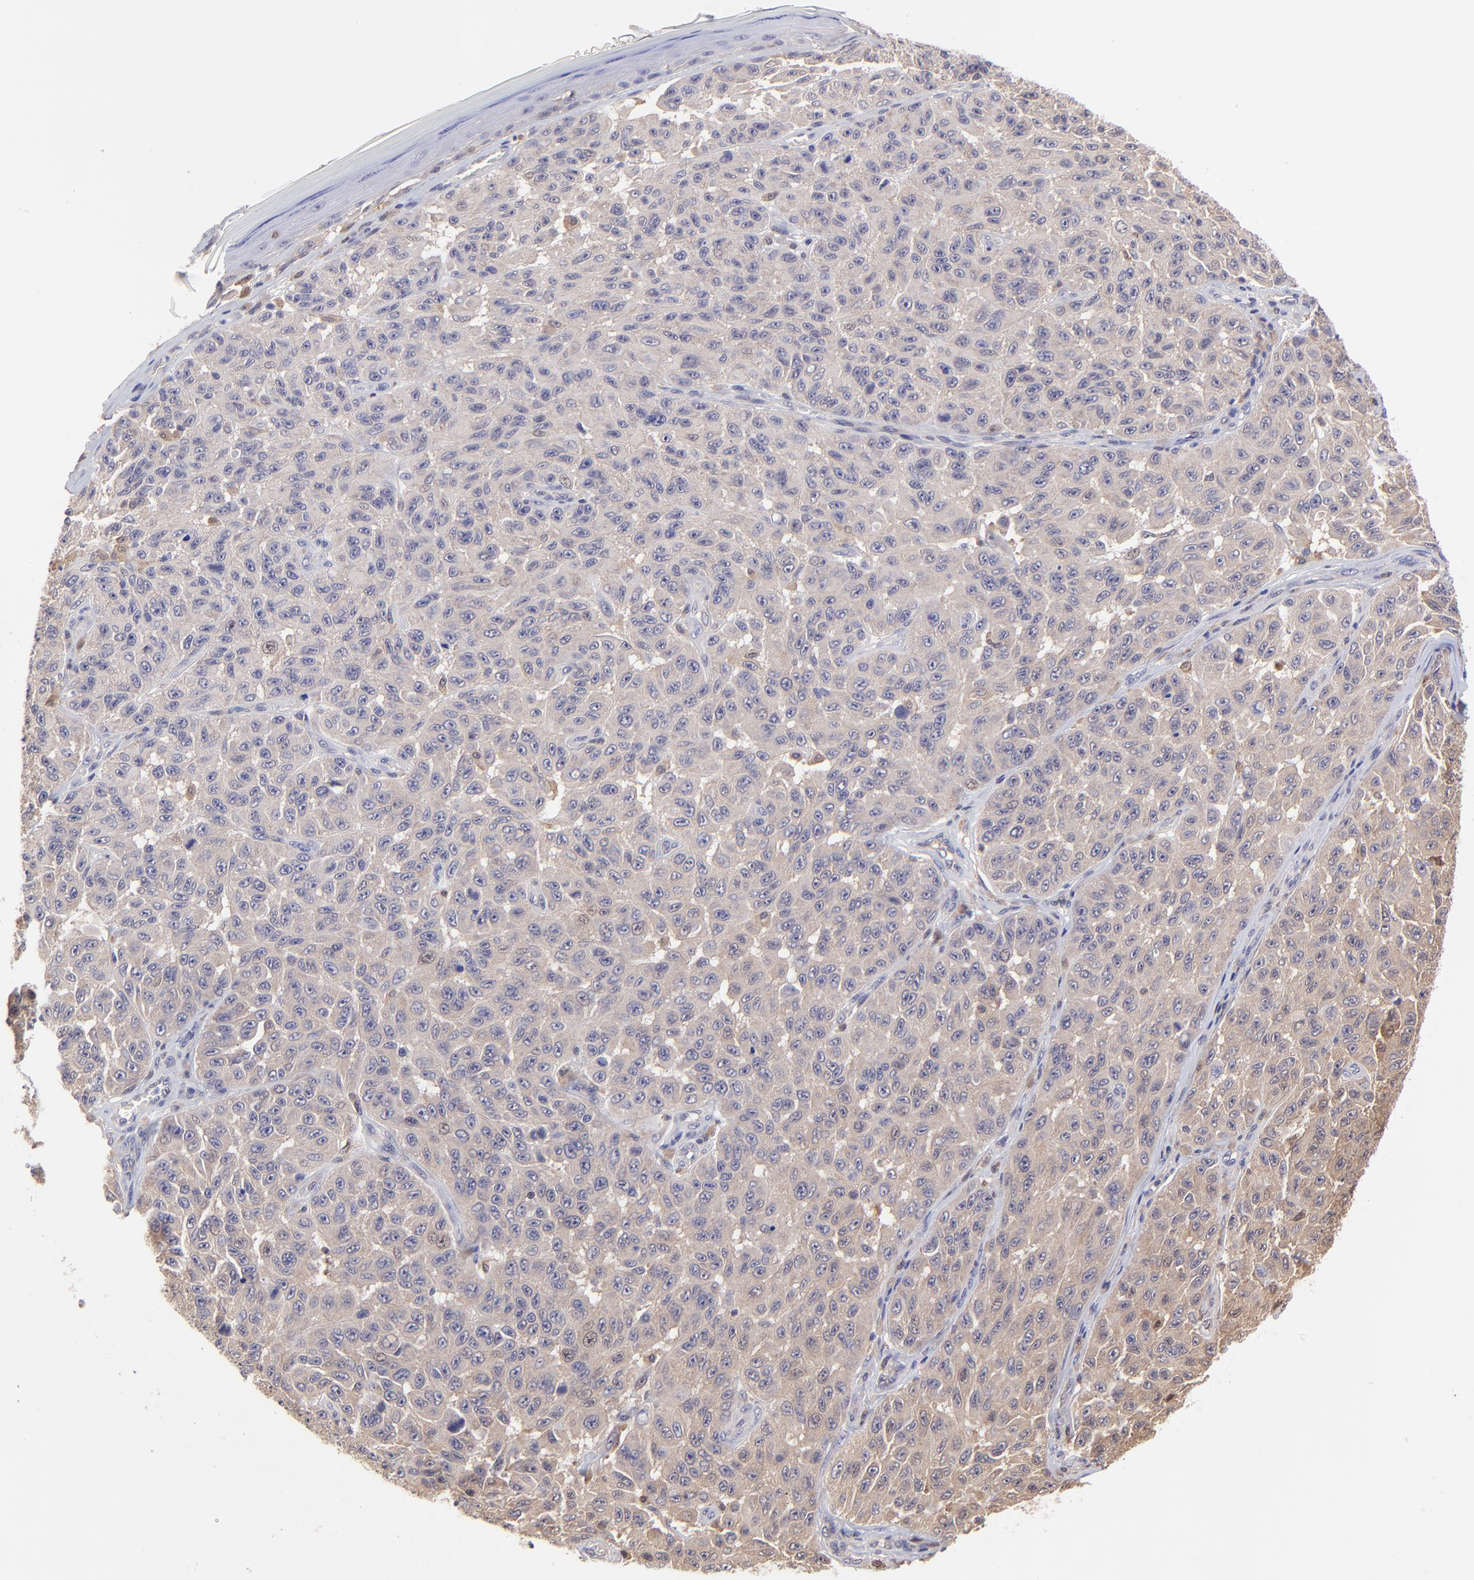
{"staining": {"intensity": "weak", "quantity": ">75%", "location": "cytoplasmic/membranous"}, "tissue": "melanoma", "cell_type": "Tumor cells", "image_type": "cancer", "snomed": [{"axis": "morphology", "description": "Malignant melanoma, NOS"}, {"axis": "topography", "description": "Skin"}], "caption": "Malignant melanoma was stained to show a protein in brown. There is low levels of weak cytoplasmic/membranous positivity in about >75% of tumor cells.", "gene": "HYAL1", "patient": {"sex": "male", "age": 30}}